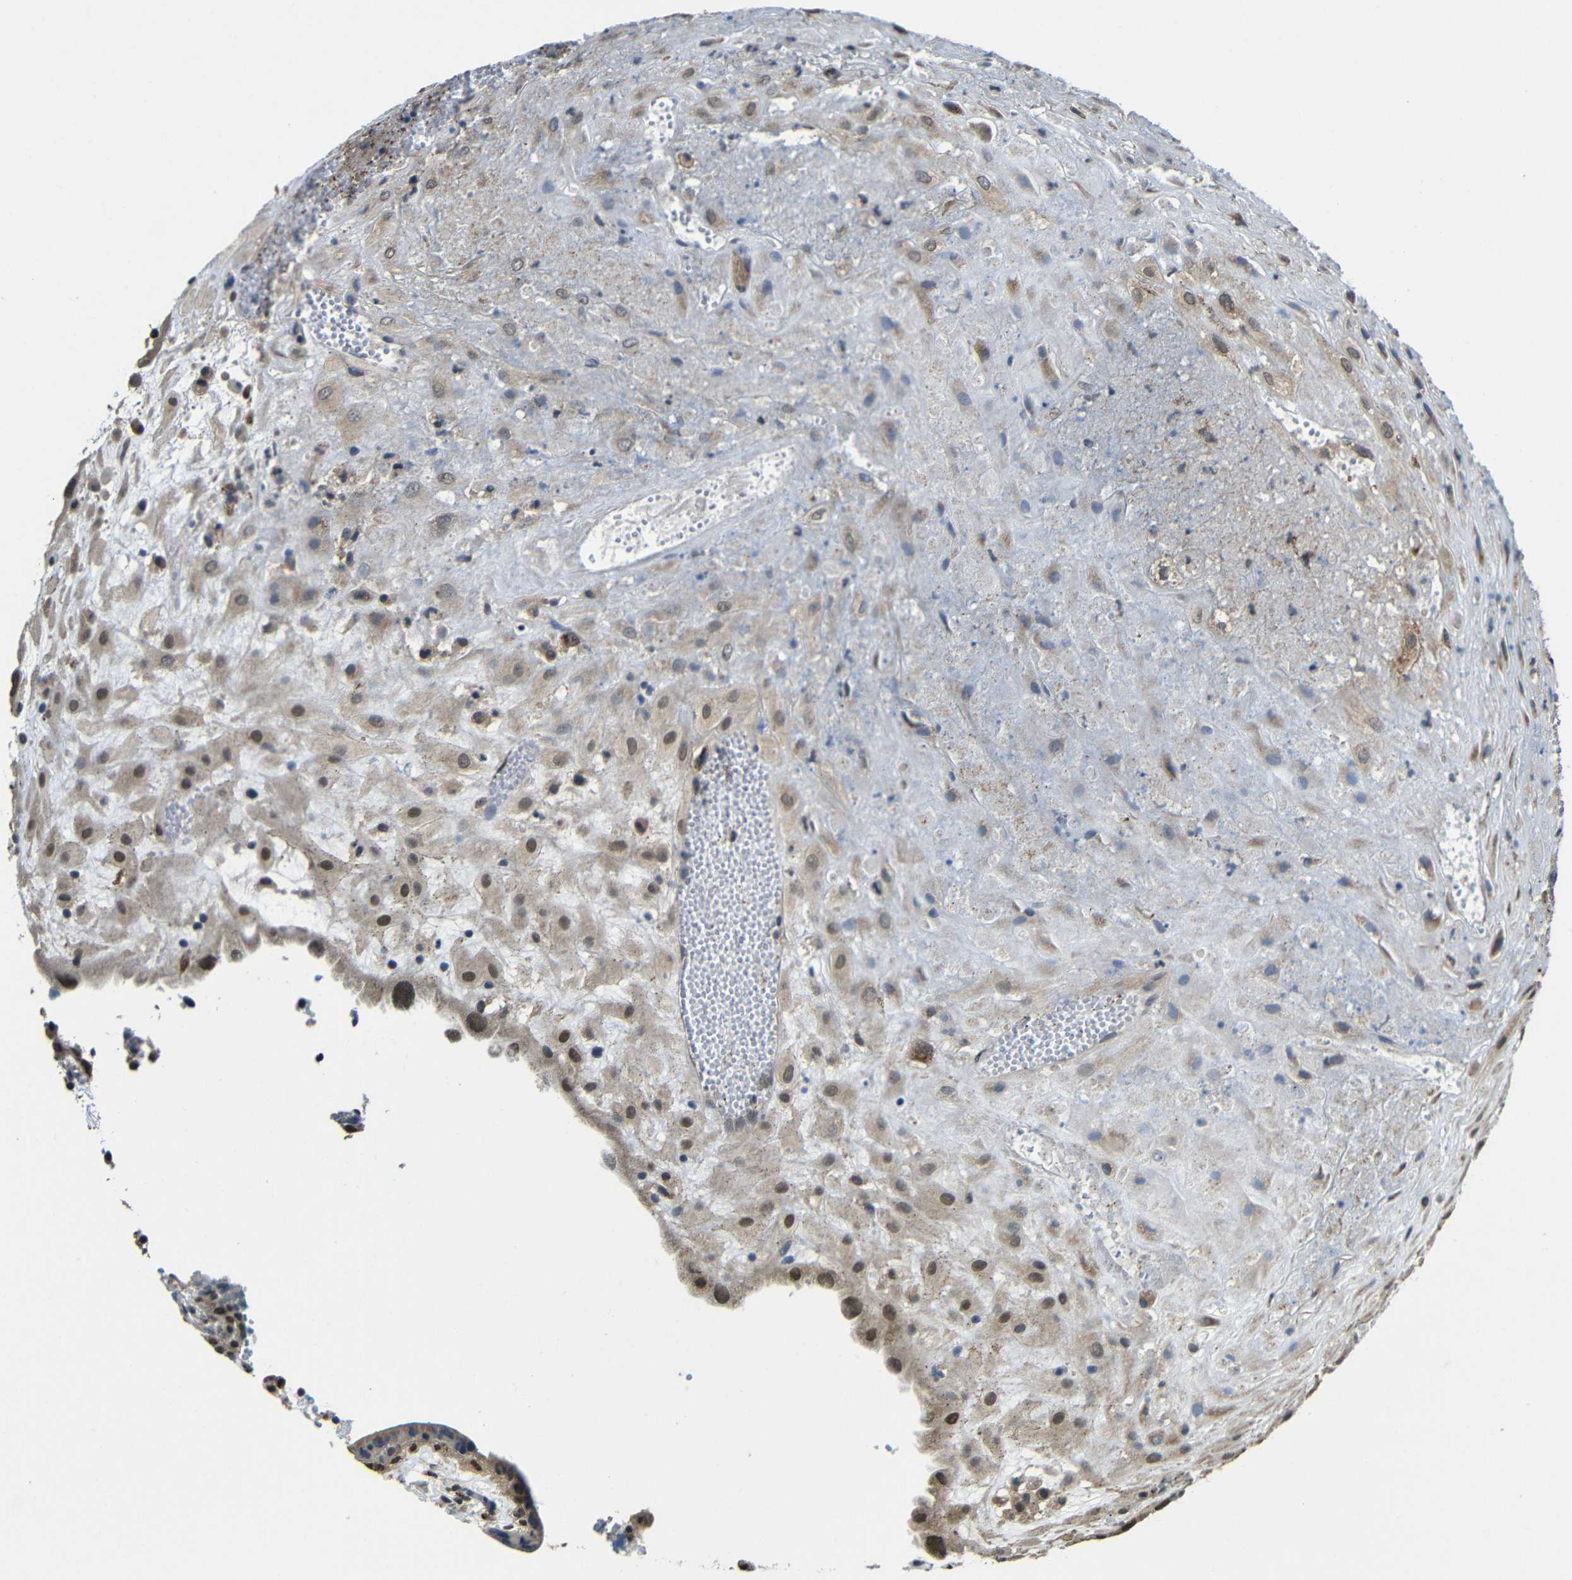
{"staining": {"intensity": "moderate", "quantity": "25%-75%", "location": "cytoplasmic/membranous,nuclear"}, "tissue": "placenta", "cell_type": "Decidual cells", "image_type": "normal", "snomed": [{"axis": "morphology", "description": "Normal tissue, NOS"}, {"axis": "topography", "description": "Placenta"}], "caption": "High-power microscopy captured an immunohistochemistry photomicrograph of unremarkable placenta, revealing moderate cytoplasmic/membranous,nuclear expression in approximately 25%-75% of decidual cells.", "gene": "FAM172A", "patient": {"sex": "female", "age": 18}}